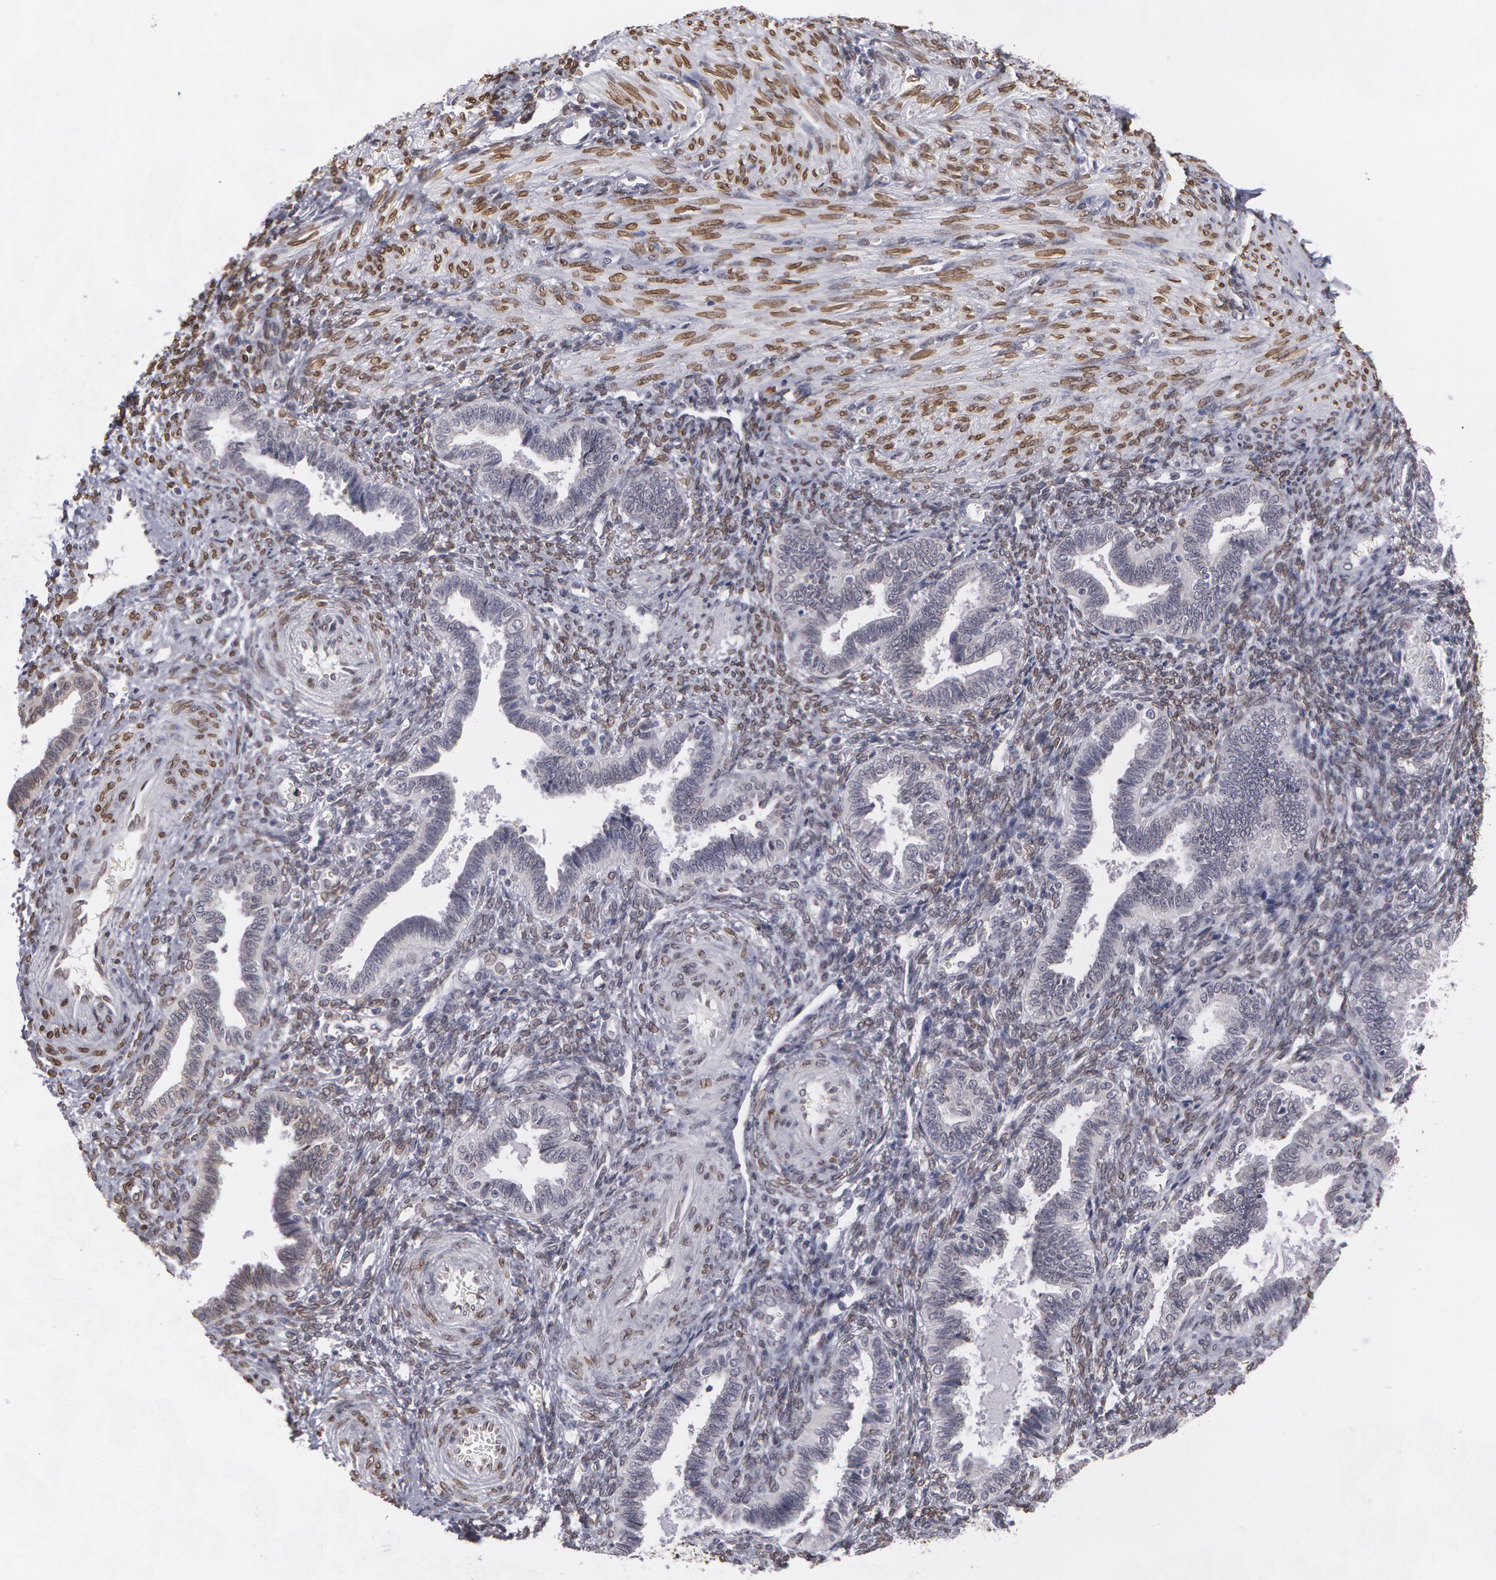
{"staining": {"intensity": "weak", "quantity": "25%-75%", "location": "nuclear"}, "tissue": "endometrium", "cell_type": "Cells in endometrial stroma", "image_type": "normal", "snomed": [{"axis": "morphology", "description": "Normal tissue, NOS"}, {"axis": "topography", "description": "Endometrium"}], "caption": "This is an image of IHC staining of benign endometrium, which shows weak positivity in the nuclear of cells in endometrial stroma.", "gene": "EMD", "patient": {"sex": "female", "age": 36}}